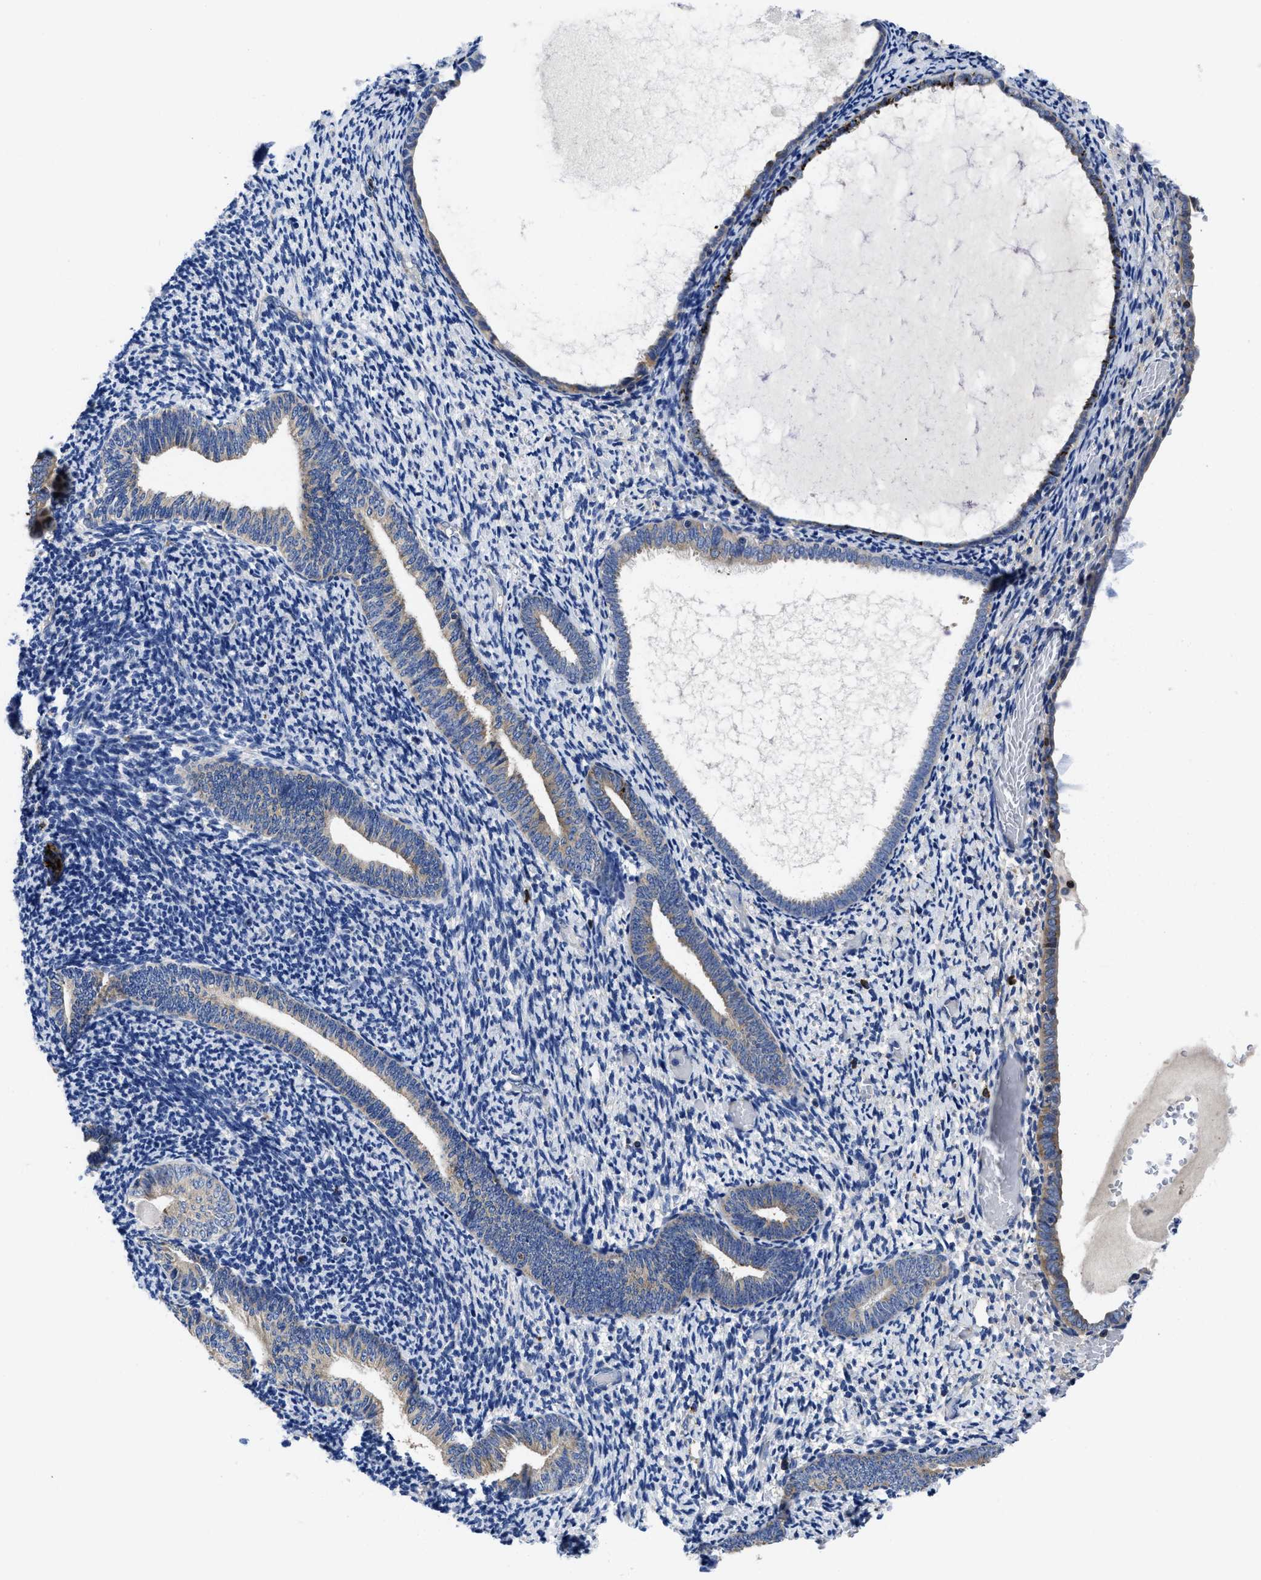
{"staining": {"intensity": "moderate", "quantity": "<25%", "location": "cytoplasmic/membranous"}, "tissue": "endometrium", "cell_type": "Cells in endometrial stroma", "image_type": "normal", "snomed": [{"axis": "morphology", "description": "Normal tissue, NOS"}, {"axis": "topography", "description": "Endometrium"}], "caption": "Endometrium stained with a brown dye displays moderate cytoplasmic/membranous positive expression in about <25% of cells in endometrial stroma.", "gene": "YARS1", "patient": {"sex": "female", "age": 66}}